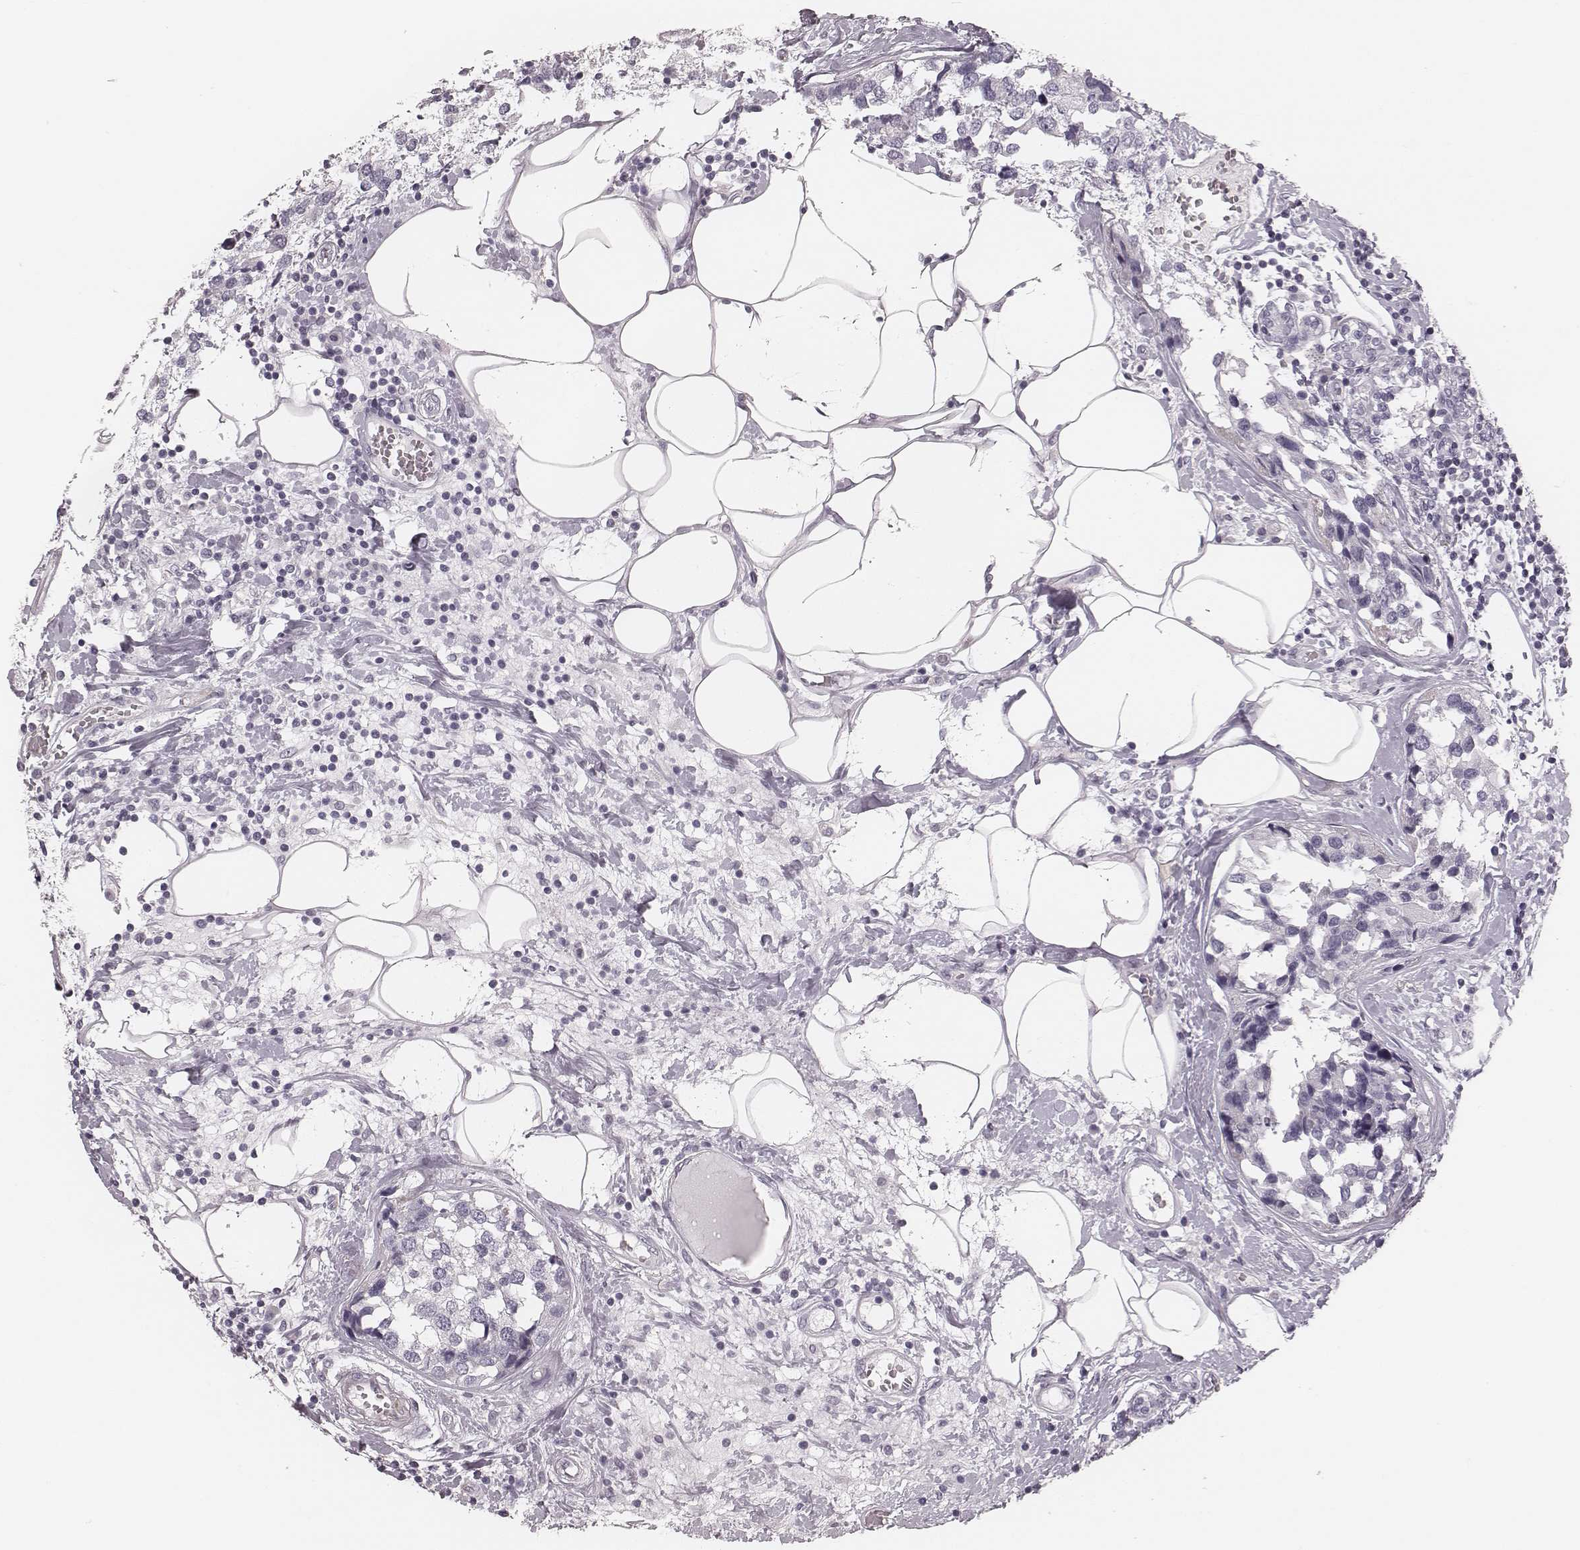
{"staining": {"intensity": "negative", "quantity": "none", "location": "none"}, "tissue": "breast cancer", "cell_type": "Tumor cells", "image_type": "cancer", "snomed": [{"axis": "morphology", "description": "Lobular carcinoma"}, {"axis": "topography", "description": "Breast"}], "caption": "A high-resolution image shows IHC staining of breast cancer, which demonstrates no significant staining in tumor cells.", "gene": "SPA17", "patient": {"sex": "female", "age": 59}}